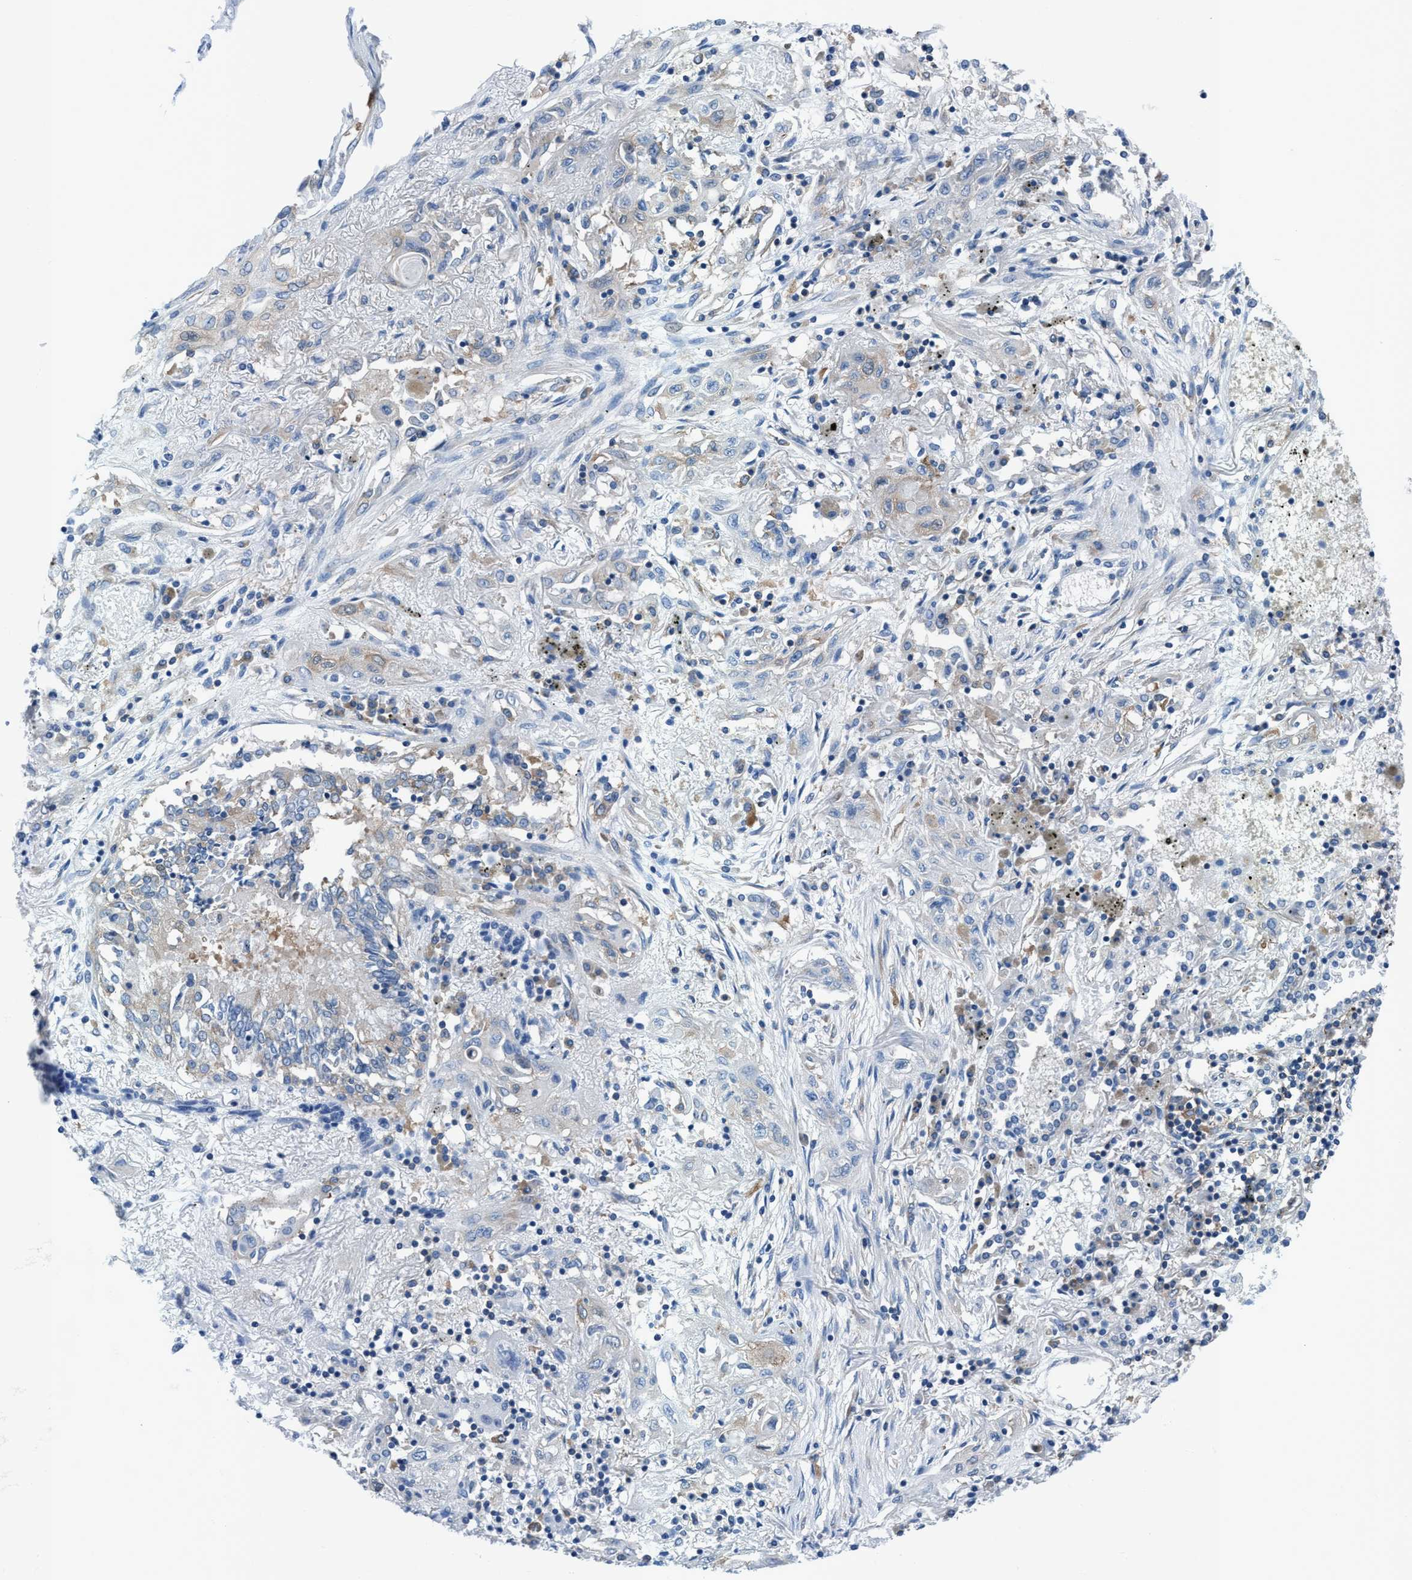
{"staining": {"intensity": "weak", "quantity": "<25%", "location": "cytoplasmic/membranous"}, "tissue": "lung cancer", "cell_type": "Tumor cells", "image_type": "cancer", "snomed": [{"axis": "morphology", "description": "Squamous cell carcinoma, NOS"}, {"axis": "topography", "description": "Lung"}], "caption": "Immunohistochemistry photomicrograph of neoplastic tissue: human squamous cell carcinoma (lung) stained with DAB displays no significant protein expression in tumor cells.", "gene": "NMT1", "patient": {"sex": "female", "age": 47}}